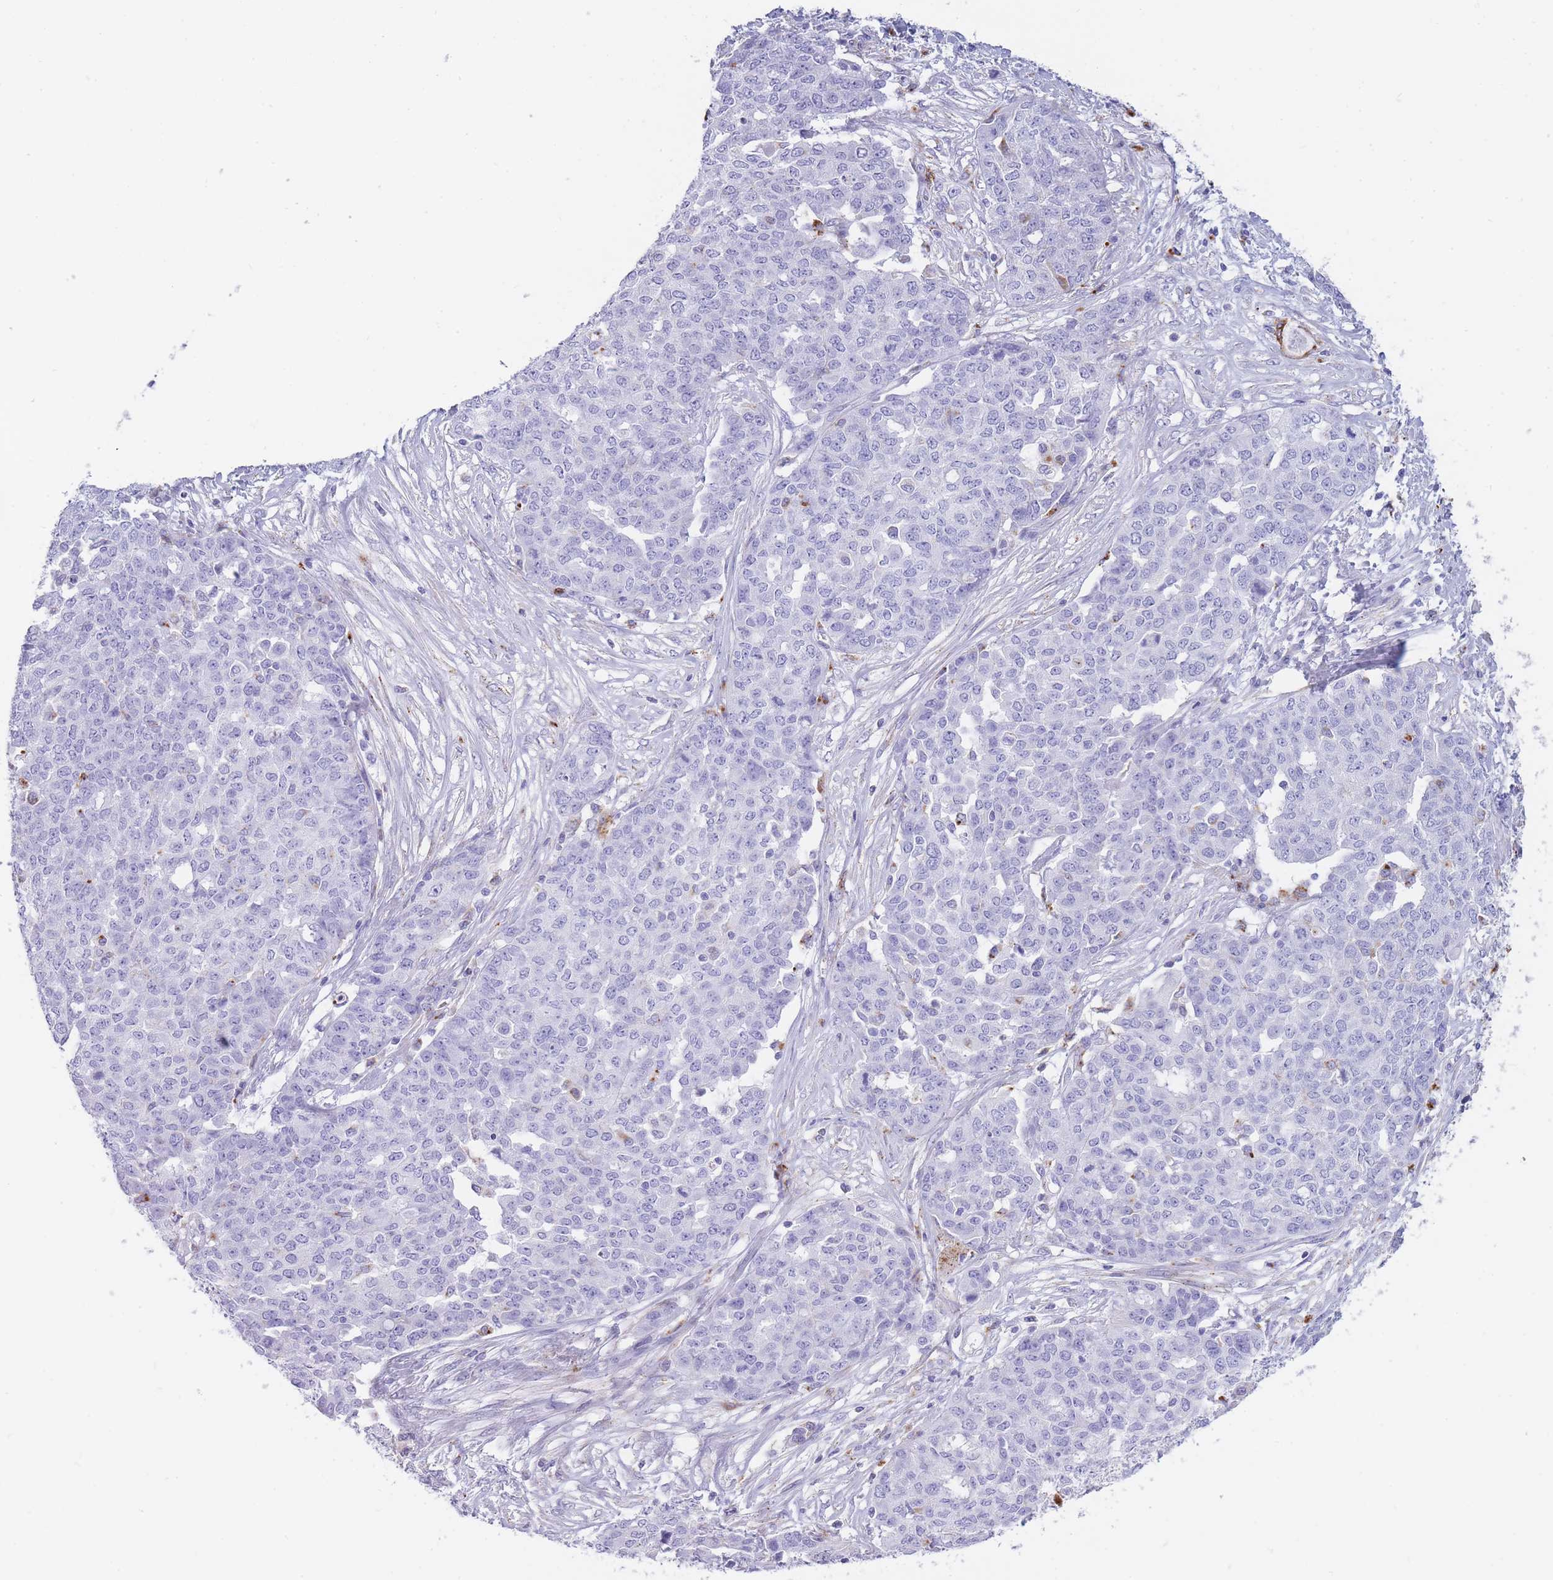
{"staining": {"intensity": "negative", "quantity": "none", "location": "none"}, "tissue": "ovarian cancer", "cell_type": "Tumor cells", "image_type": "cancer", "snomed": [{"axis": "morphology", "description": "Cystadenocarcinoma, serous, NOS"}, {"axis": "topography", "description": "Soft tissue"}, {"axis": "topography", "description": "Ovary"}], "caption": "There is no significant positivity in tumor cells of ovarian cancer.", "gene": "GAA", "patient": {"sex": "female", "age": 57}}